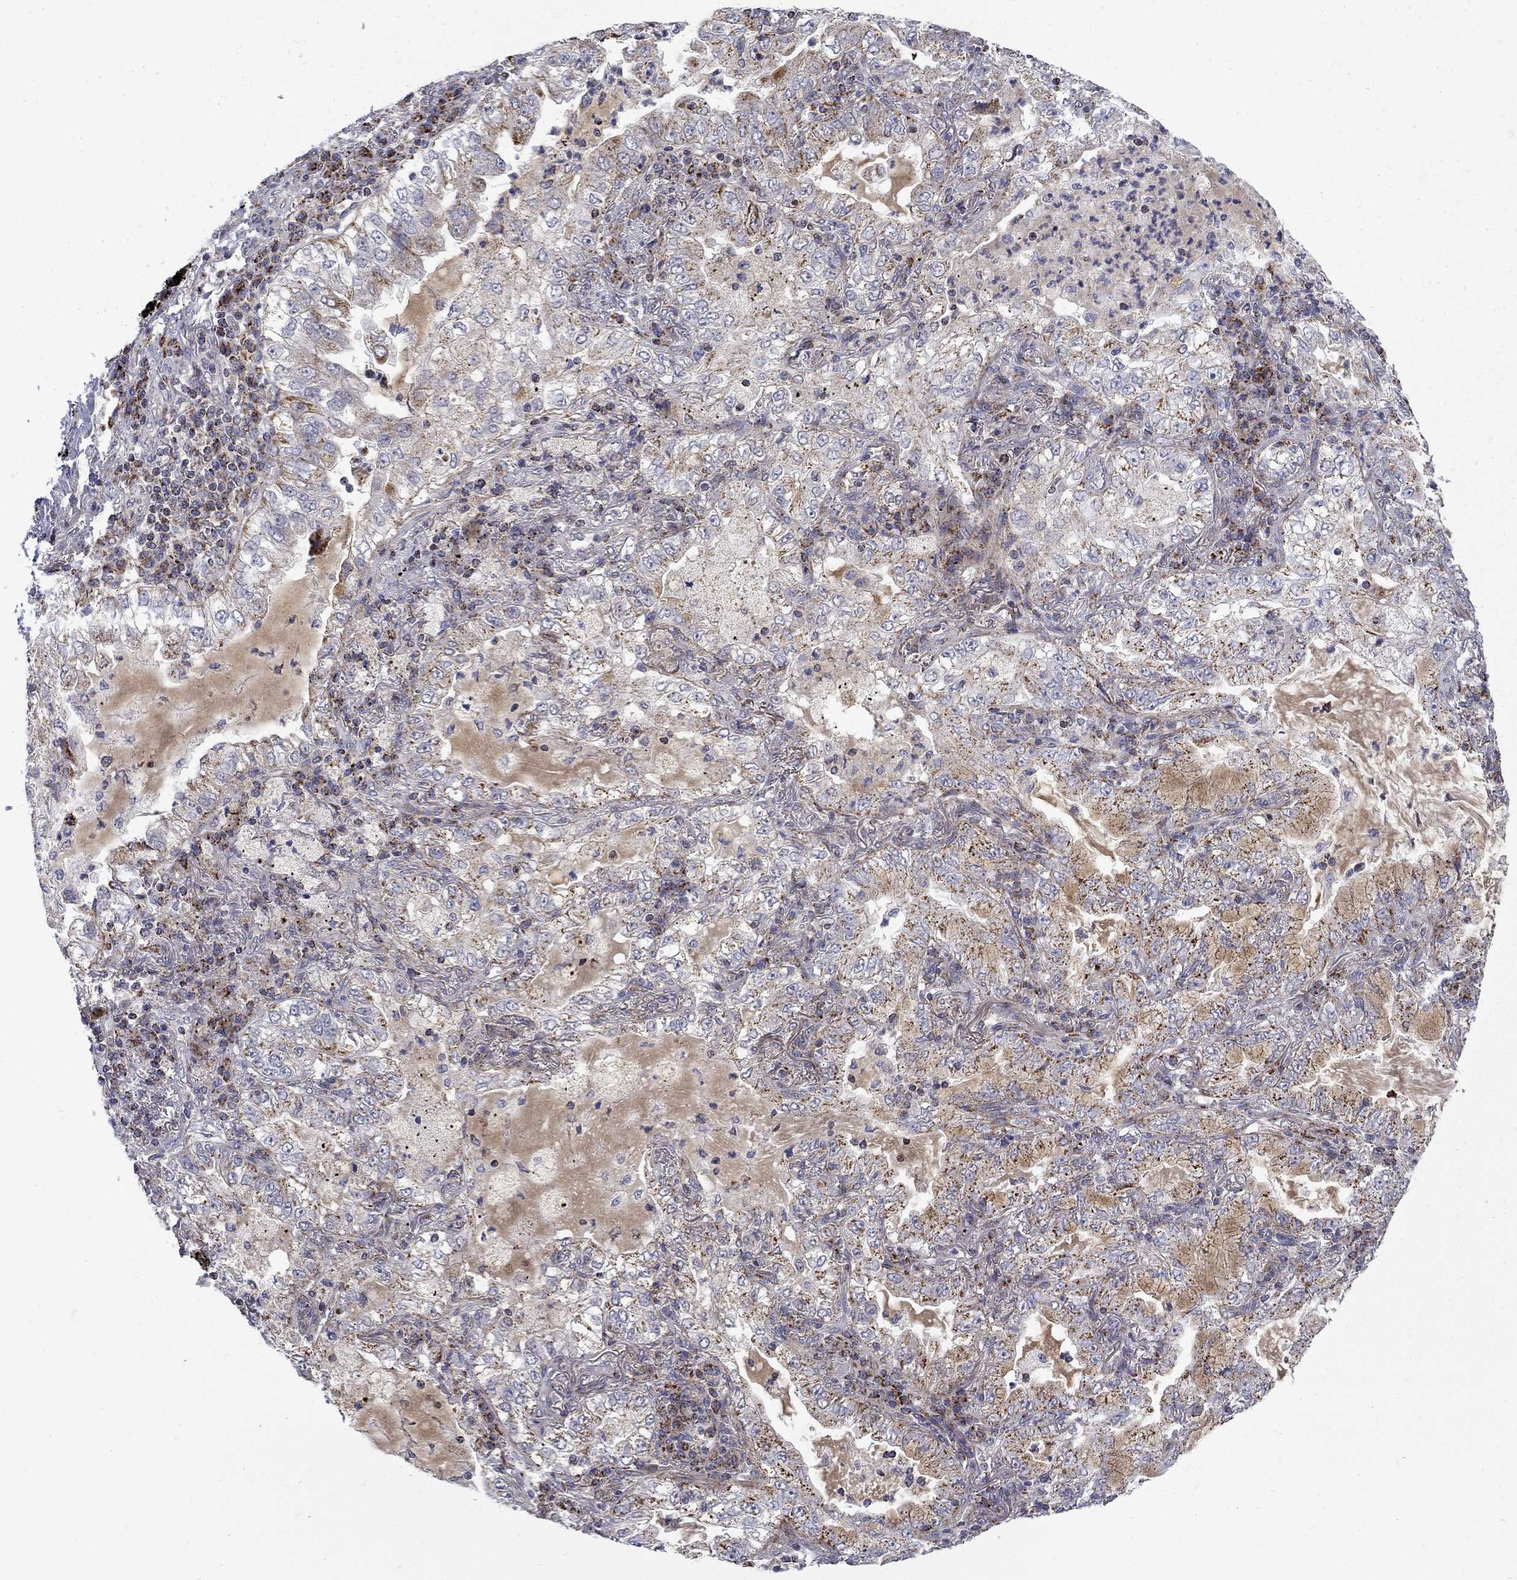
{"staining": {"intensity": "weak", "quantity": "25%-75%", "location": "cytoplasmic/membranous"}, "tissue": "lung cancer", "cell_type": "Tumor cells", "image_type": "cancer", "snomed": [{"axis": "morphology", "description": "Adenocarcinoma, NOS"}, {"axis": "topography", "description": "Lung"}], "caption": "Immunohistochemistry photomicrograph of human lung adenocarcinoma stained for a protein (brown), which shows low levels of weak cytoplasmic/membranous positivity in approximately 25%-75% of tumor cells.", "gene": "PCBP3", "patient": {"sex": "female", "age": 73}}